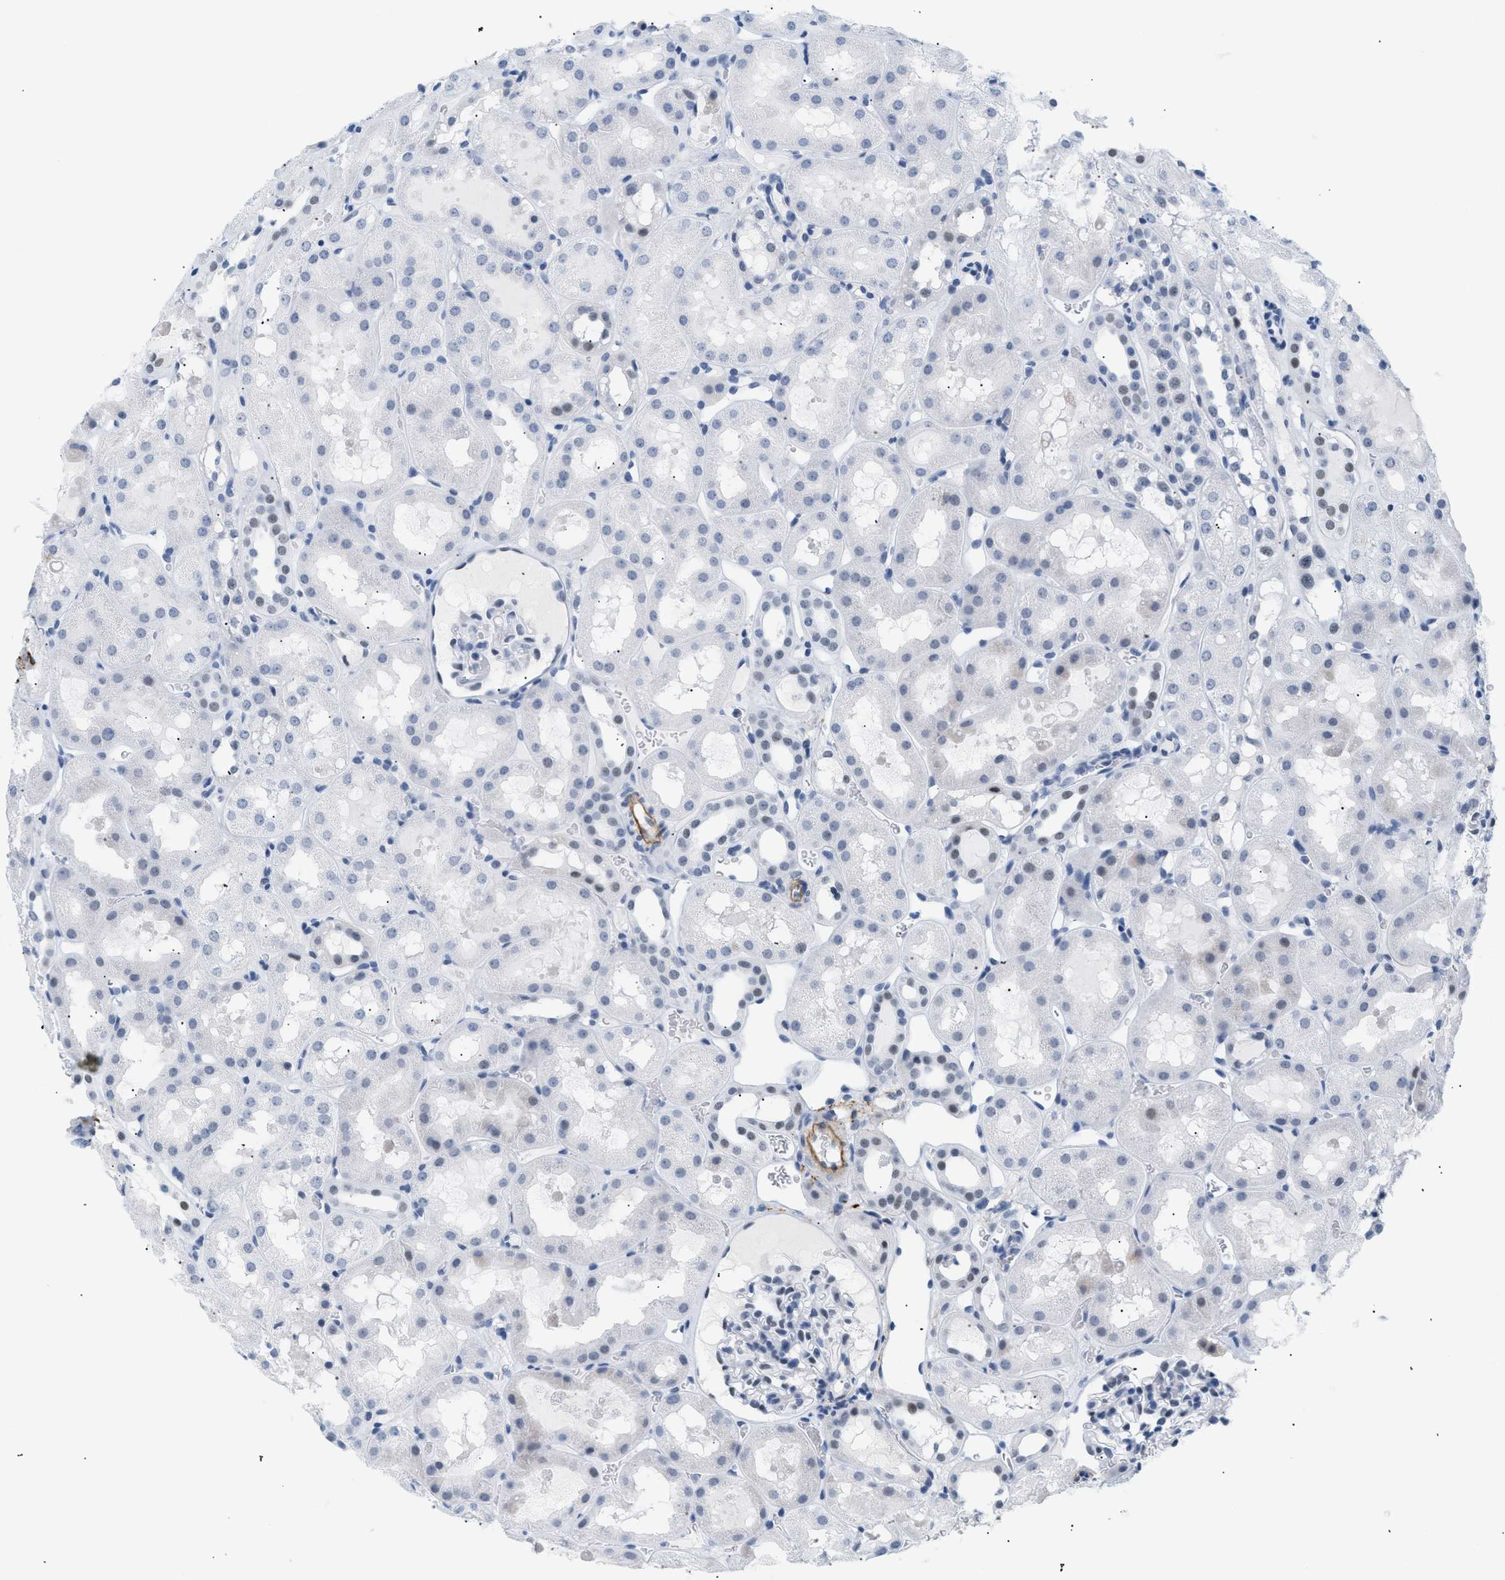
{"staining": {"intensity": "negative", "quantity": "none", "location": "none"}, "tissue": "kidney", "cell_type": "Cells in glomeruli", "image_type": "normal", "snomed": [{"axis": "morphology", "description": "Normal tissue, NOS"}, {"axis": "topography", "description": "Kidney"}, {"axis": "topography", "description": "Urinary bladder"}], "caption": "DAB (3,3'-diaminobenzidine) immunohistochemical staining of normal kidney shows no significant positivity in cells in glomeruli.", "gene": "ELN", "patient": {"sex": "male", "age": 16}}